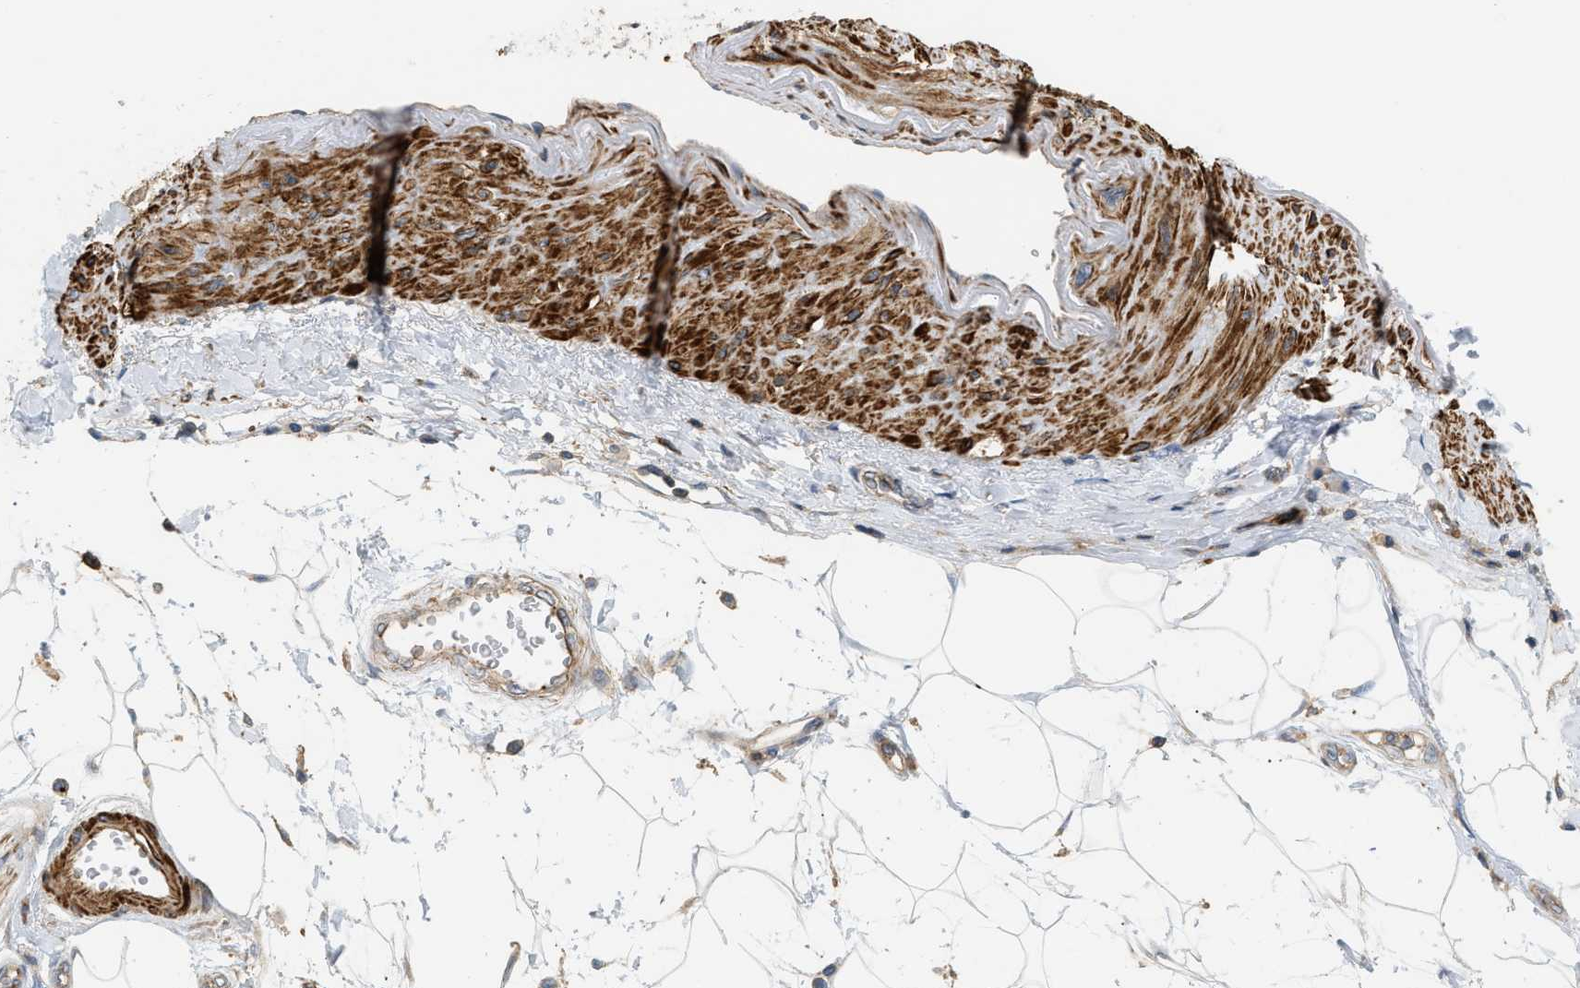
{"staining": {"intensity": "moderate", "quantity": "25%-75%", "location": "cytoplasmic/membranous"}, "tissue": "adipose tissue", "cell_type": "Adipocytes", "image_type": "normal", "snomed": [{"axis": "morphology", "description": "Normal tissue, NOS"}, {"axis": "morphology", "description": "Adenocarcinoma, NOS"}, {"axis": "topography", "description": "Duodenum"}, {"axis": "topography", "description": "Peripheral nerve tissue"}], "caption": "Protein analysis of benign adipose tissue demonstrates moderate cytoplasmic/membranous positivity in about 25%-75% of adipocytes.", "gene": "BTN3A2", "patient": {"sex": "female", "age": 60}}